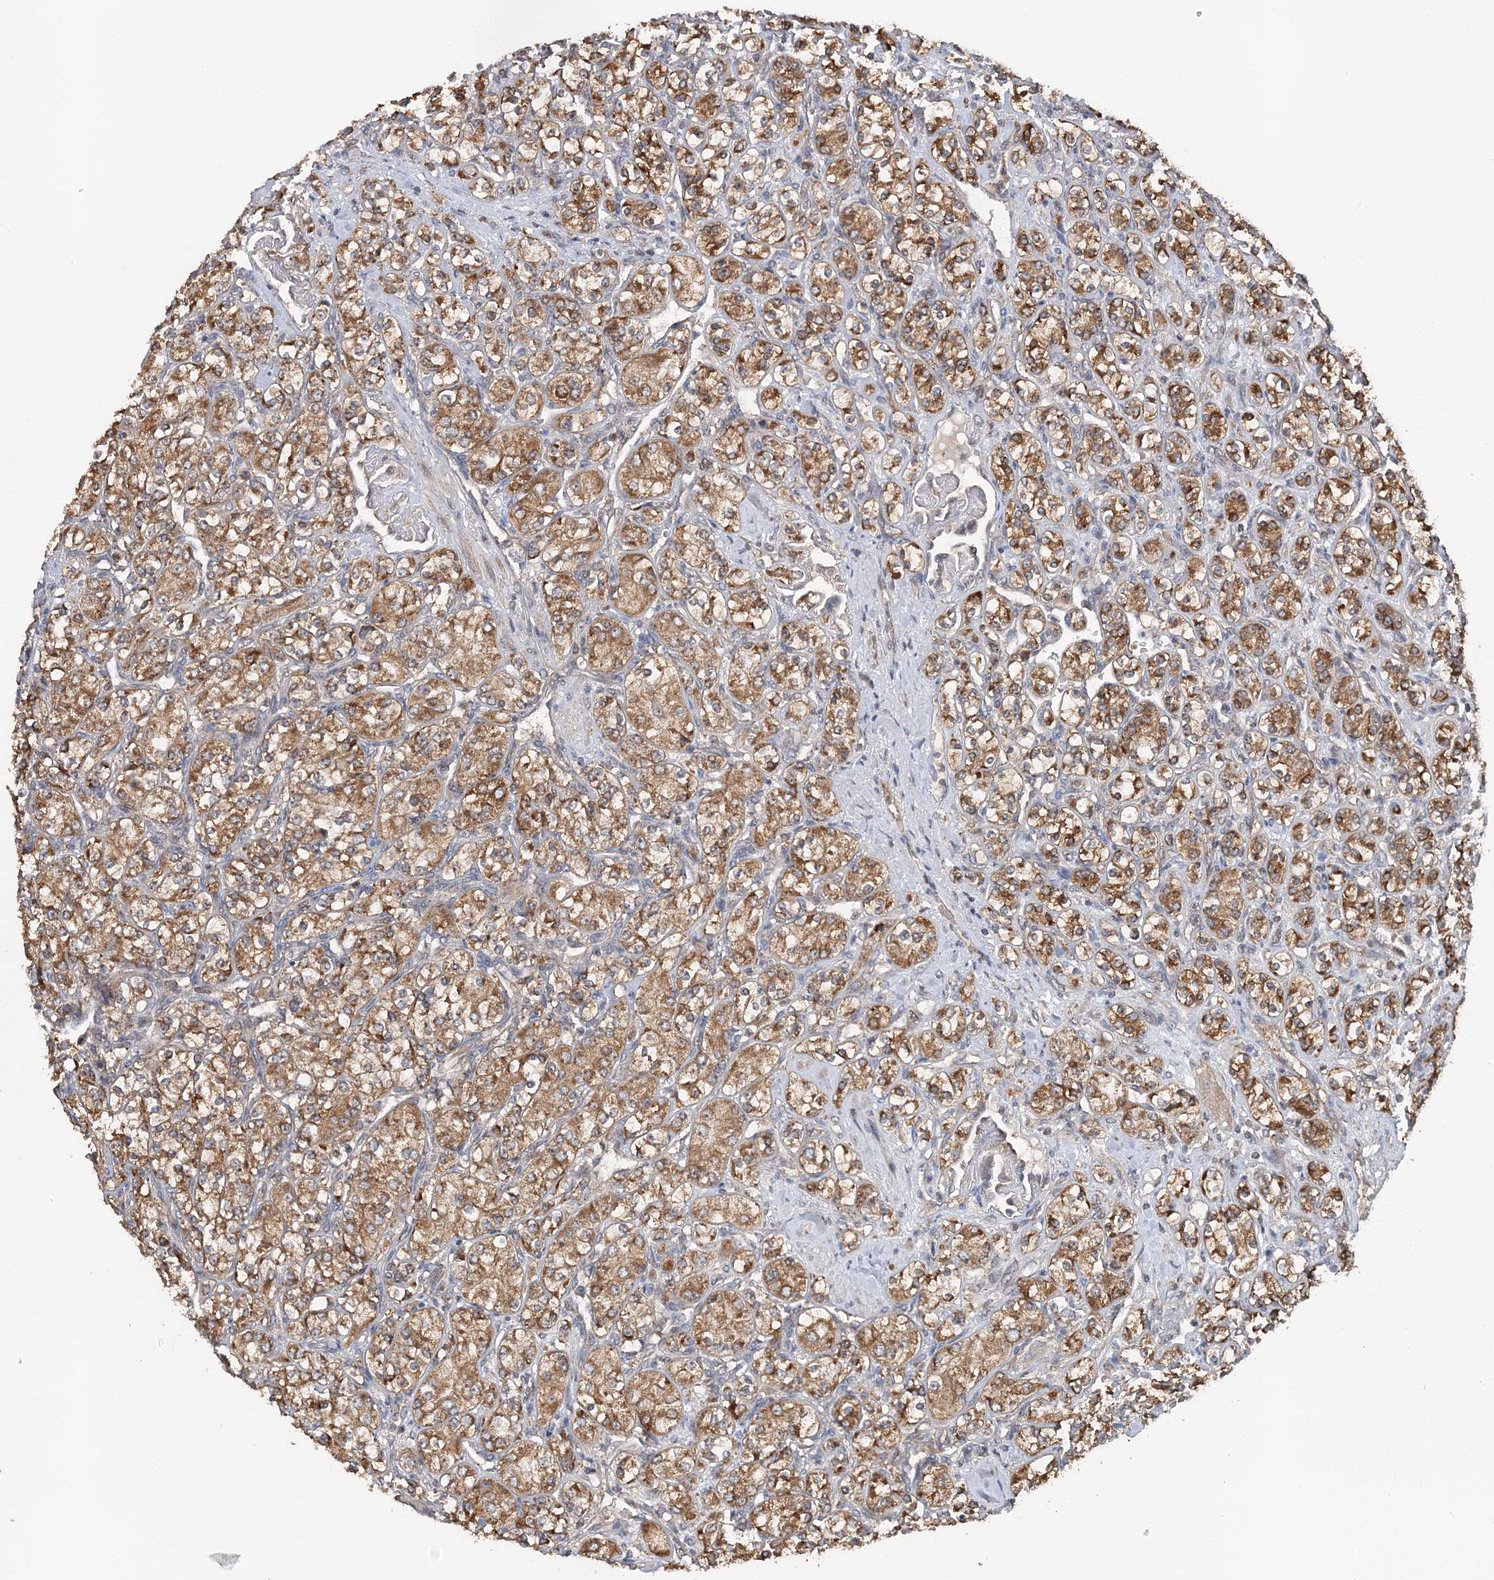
{"staining": {"intensity": "moderate", "quantity": ">75%", "location": "cytoplasmic/membranous"}, "tissue": "renal cancer", "cell_type": "Tumor cells", "image_type": "cancer", "snomed": [{"axis": "morphology", "description": "Adenocarcinoma, NOS"}, {"axis": "topography", "description": "Kidney"}], "caption": "Adenocarcinoma (renal) stained with a protein marker exhibits moderate staining in tumor cells.", "gene": "KIF4A", "patient": {"sex": "male", "age": 77}}